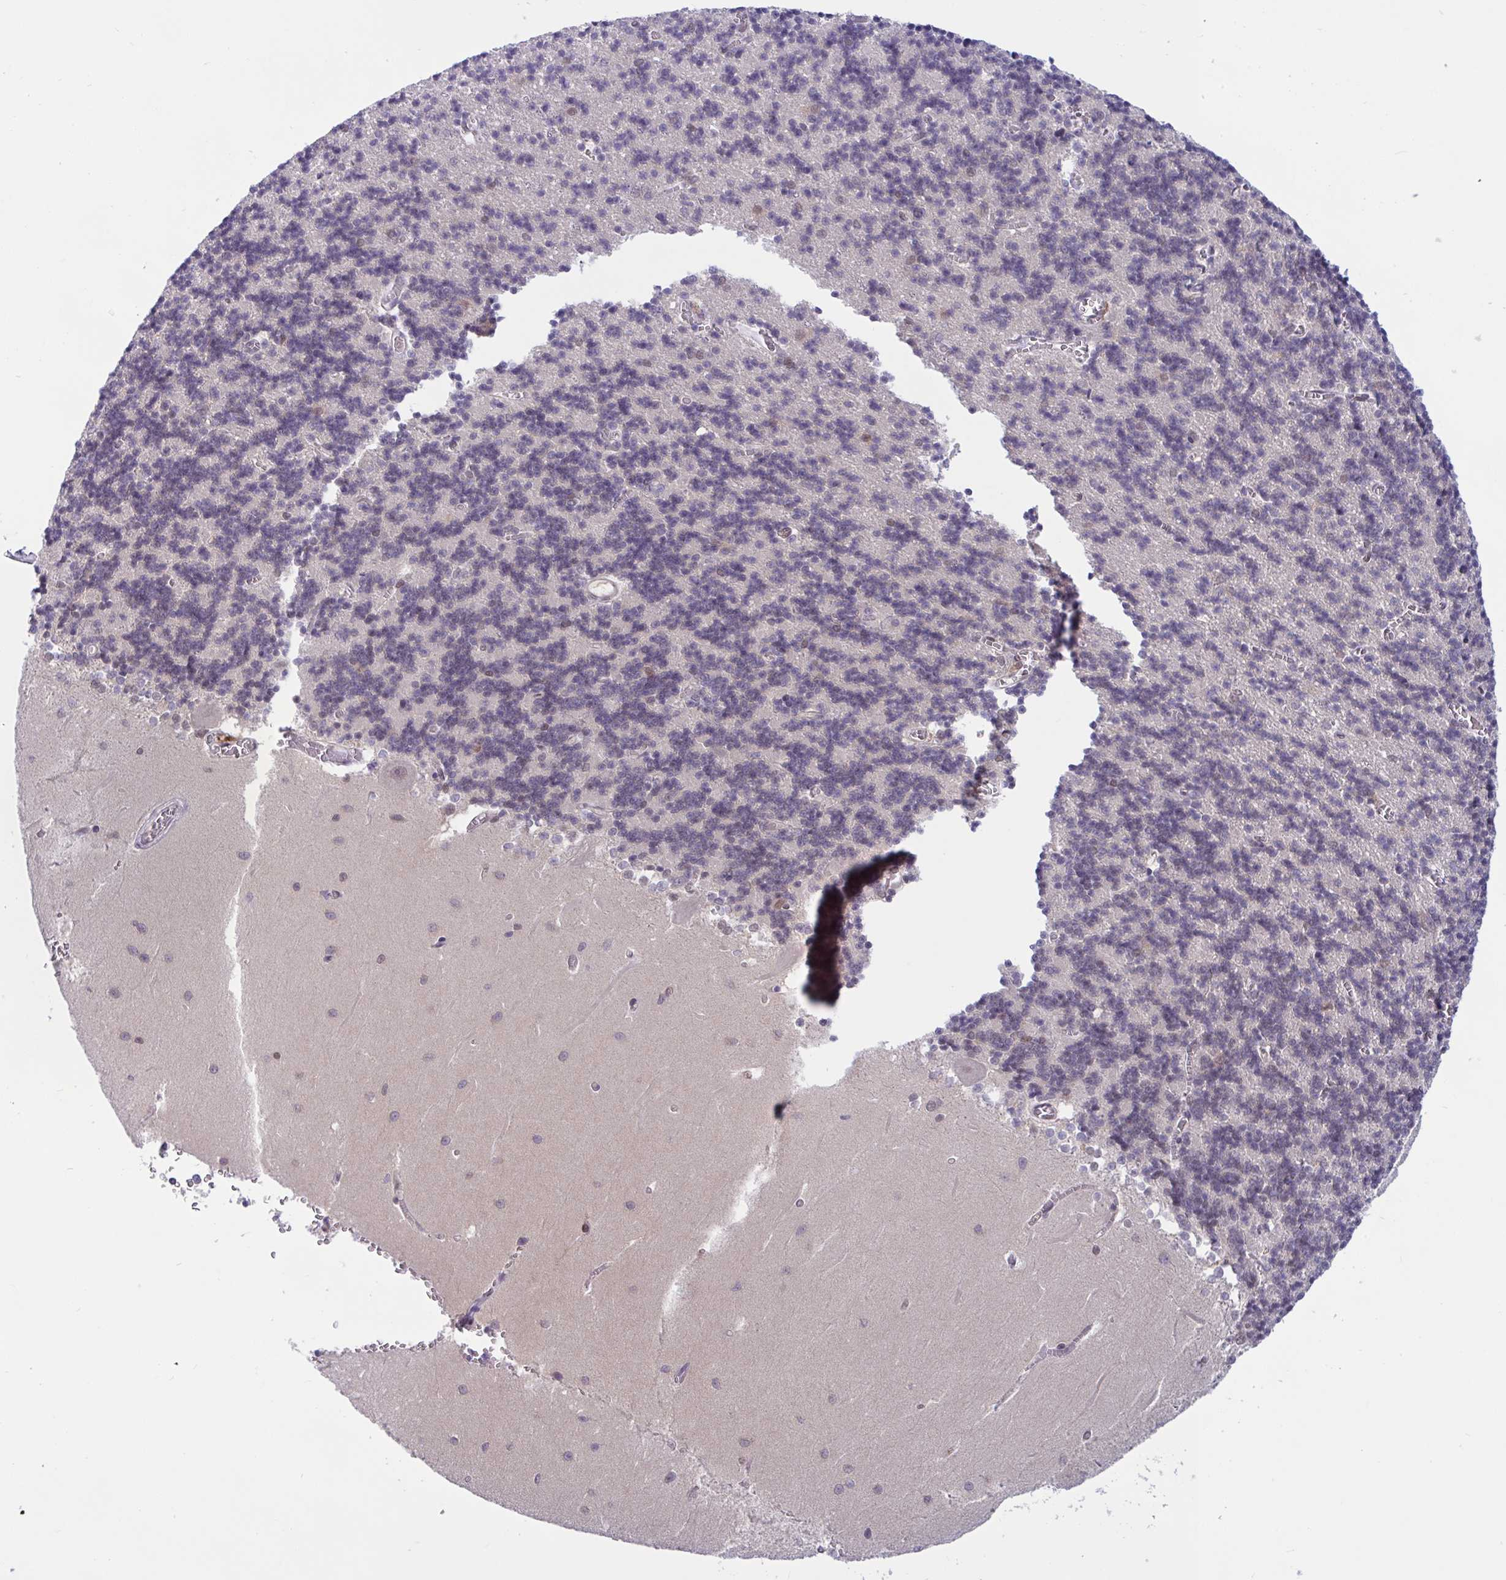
{"staining": {"intensity": "weak", "quantity": "<25%", "location": "nuclear"}, "tissue": "cerebellum", "cell_type": "Cells in granular layer", "image_type": "normal", "snomed": [{"axis": "morphology", "description": "Normal tissue, NOS"}, {"axis": "topography", "description": "Cerebellum"}], "caption": "A high-resolution micrograph shows immunohistochemistry (IHC) staining of normal cerebellum, which displays no significant staining in cells in granular layer. The staining is performed using DAB (3,3'-diaminobenzidine) brown chromogen with nuclei counter-stained in using hematoxylin.", "gene": "TSN", "patient": {"sex": "male", "age": 37}}